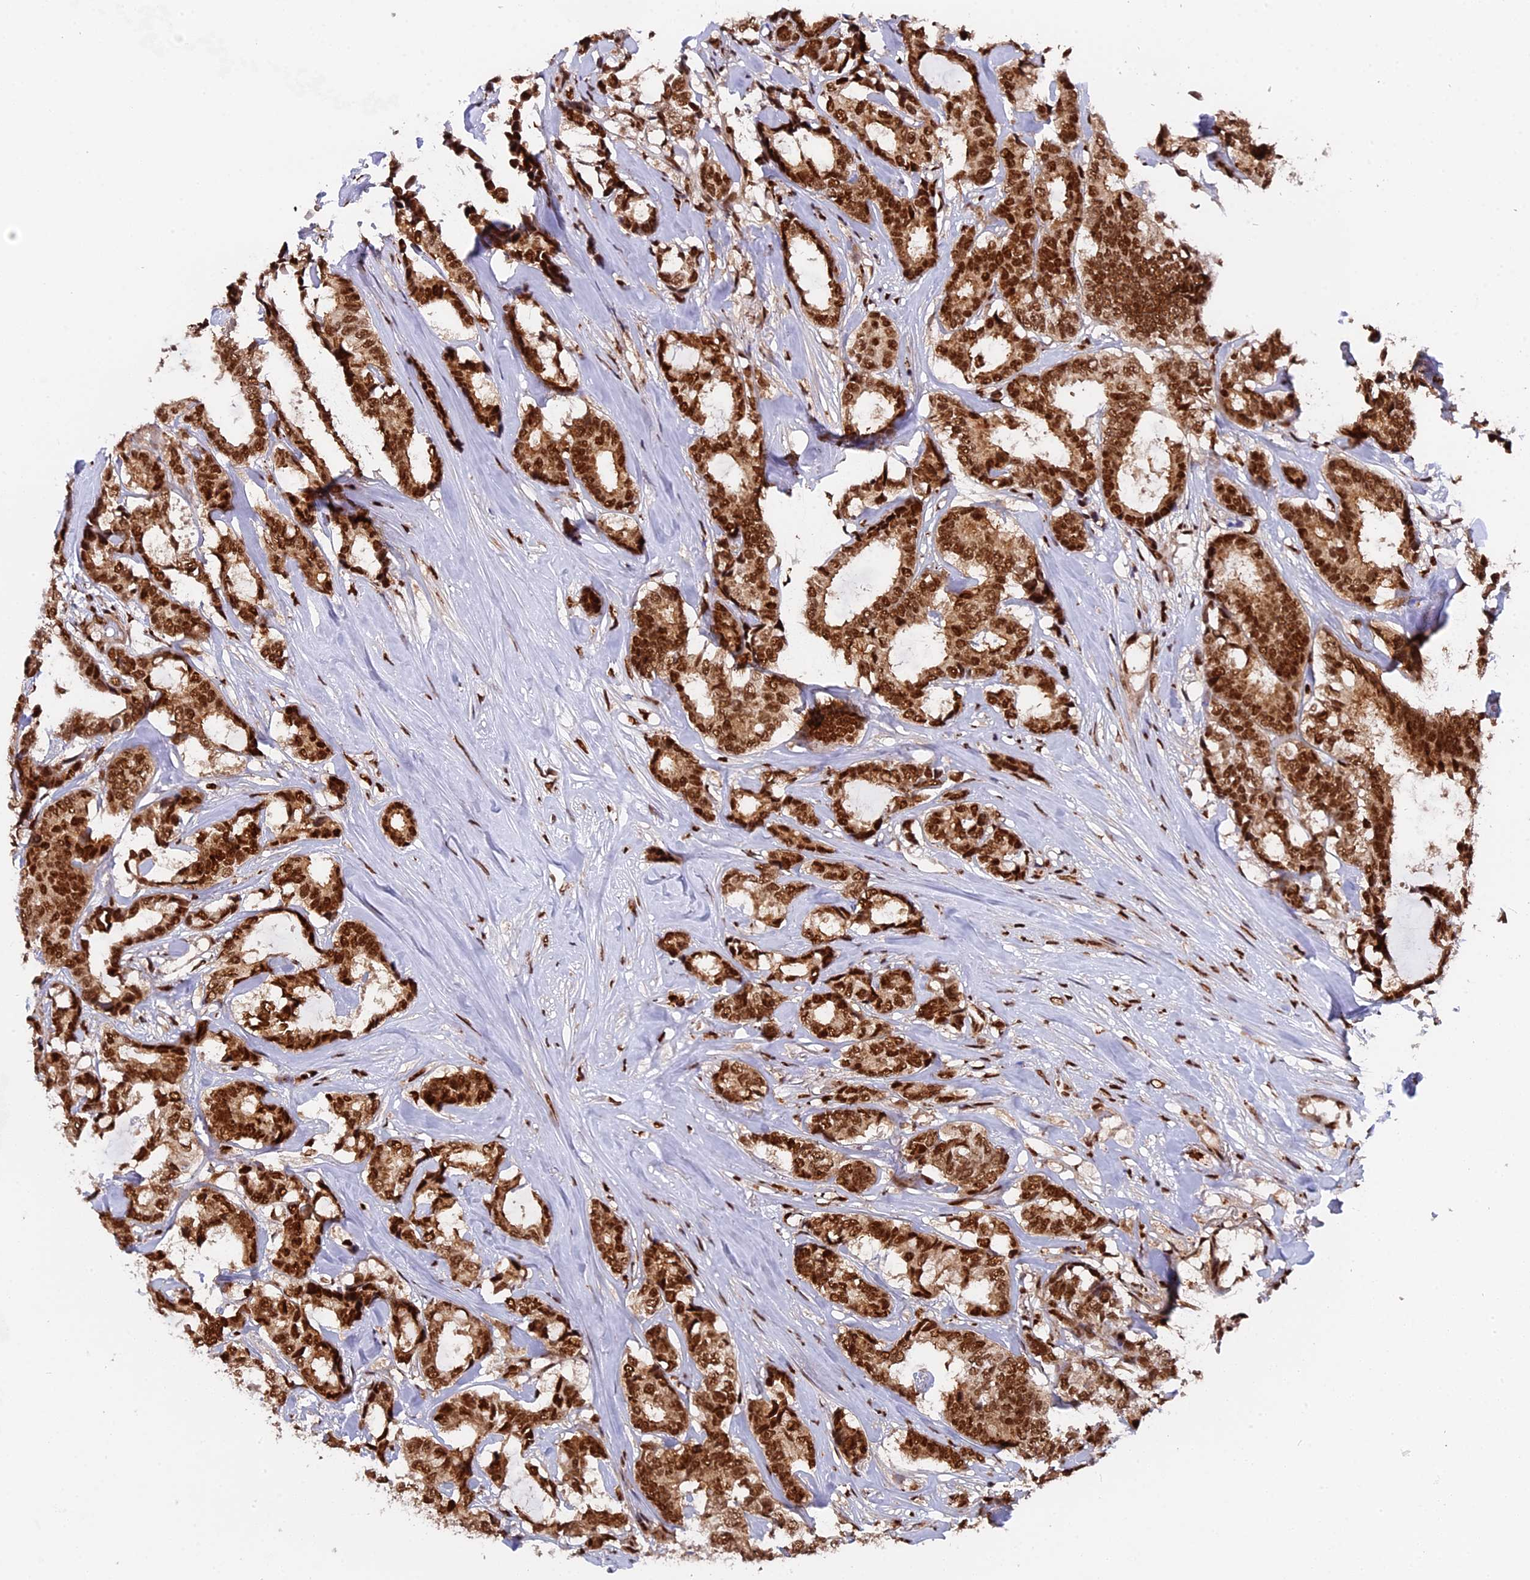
{"staining": {"intensity": "strong", "quantity": ">75%", "location": "cytoplasmic/membranous,nuclear"}, "tissue": "breast cancer", "cell_type": "Tumor cells", "image_type": "cancer", "snomed": [{"axis": "morphology", "description": "Duct carcinoma"}, {"axis": "topography", "description": "Breast"}], "caption": "Human breast cancer (invasive ductal carcinoma) stained with a brown dye demonstrates strong cytoplasmic/membranous and nuclear positive expression in approximately >75% of tumor cells.", "gene": "RAMAC", "patient": {"sex": "female", "age": 87}}